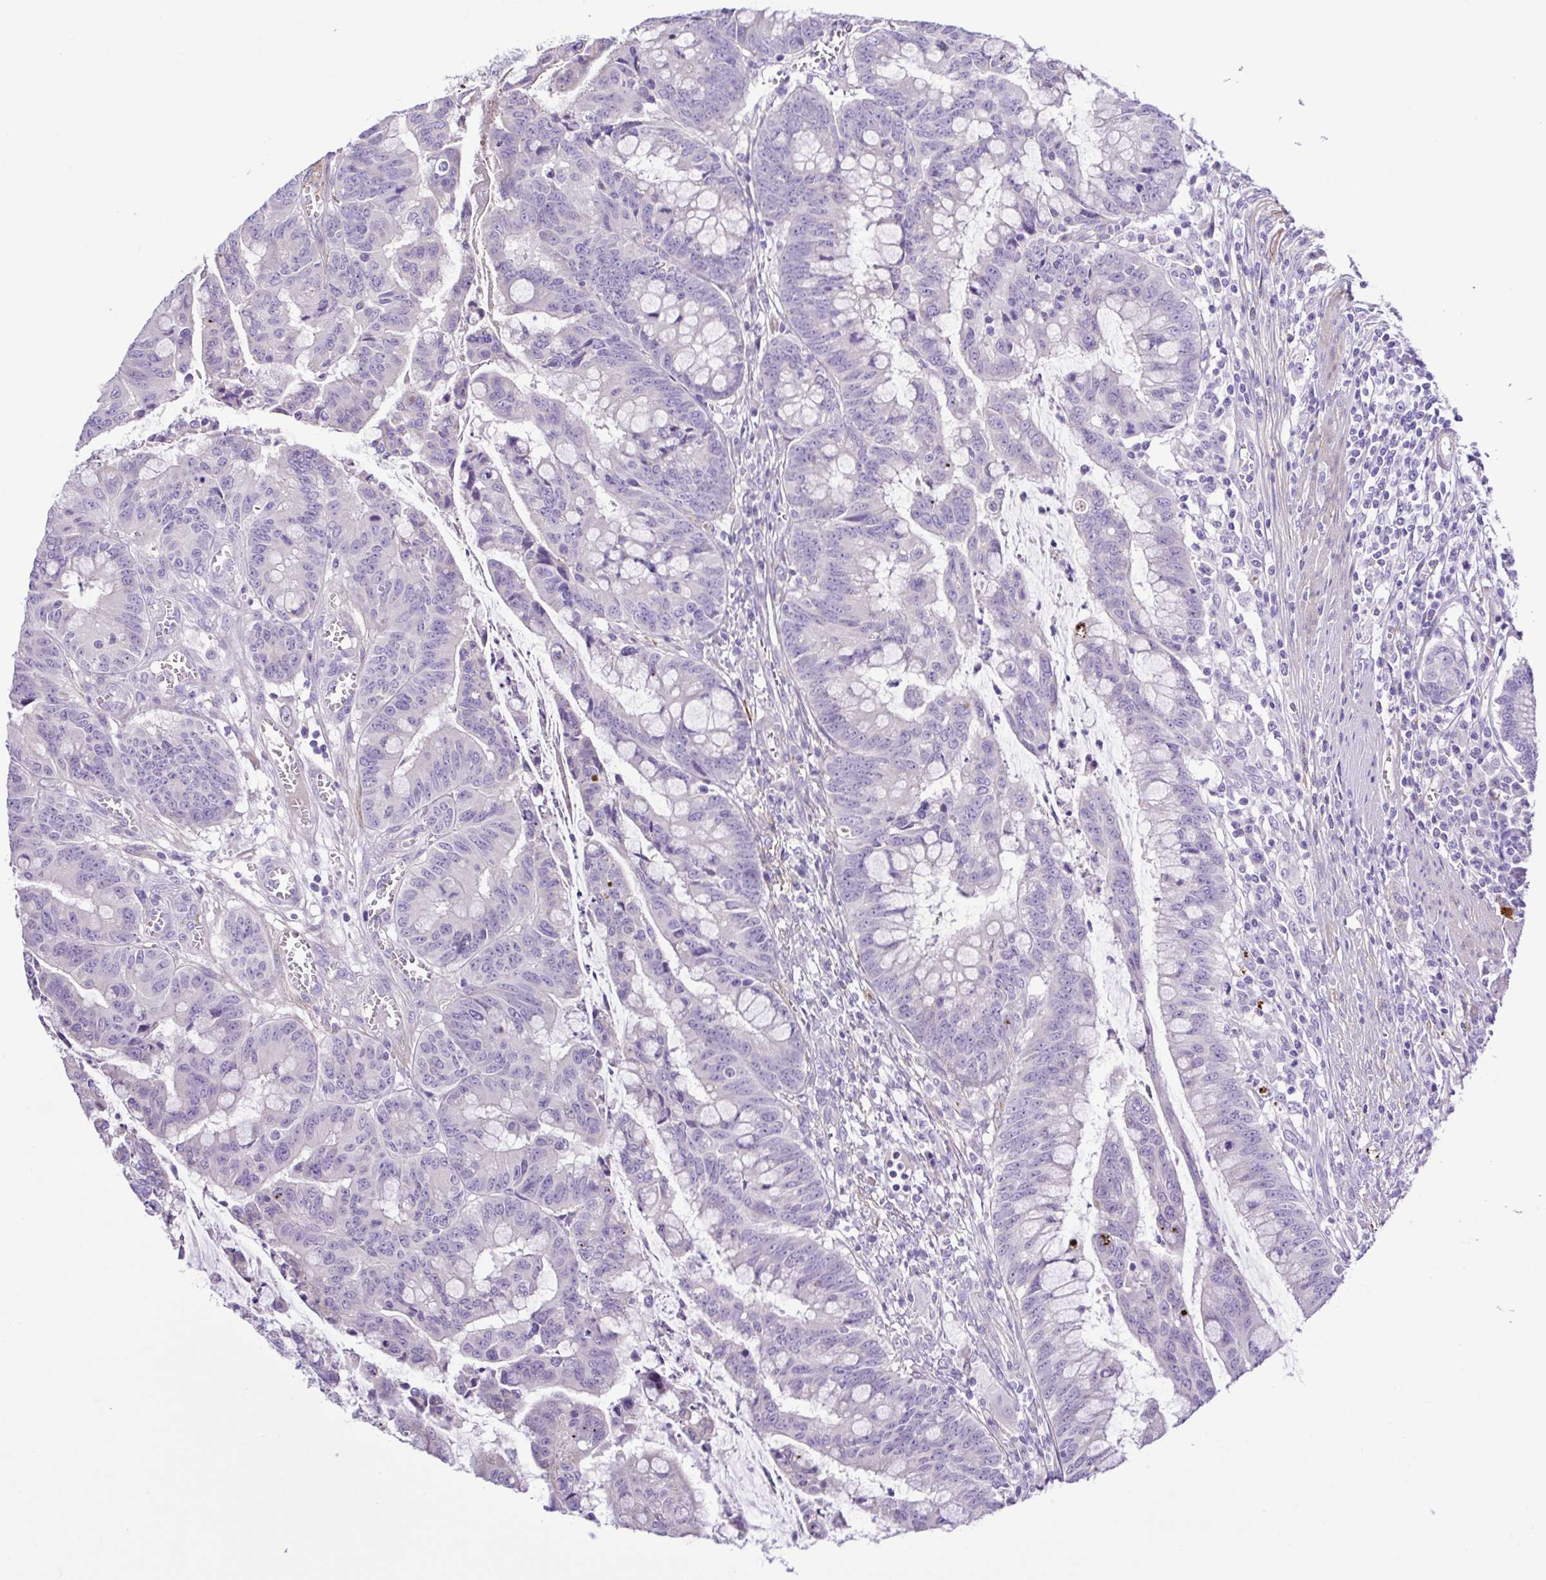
{"staining": {"intensity": "negative", "quantity": "none", "location": "none"}, "tissue": "colorectal cancer", "cell_type": "Tumor cells", "image_type": "cancer", "snomed": [{"axis": "morphology", "description": "Adenocarcinoma, NOS"}, {"axis": "topography", "description": "Colon"}], "caption": "Colorectal adenocarcinoma was stained to show a protein in brown. There is no significant positivity in tumor cells.", "gene": "GABBR2", "patient": {"sex": "male", "age": 62}}